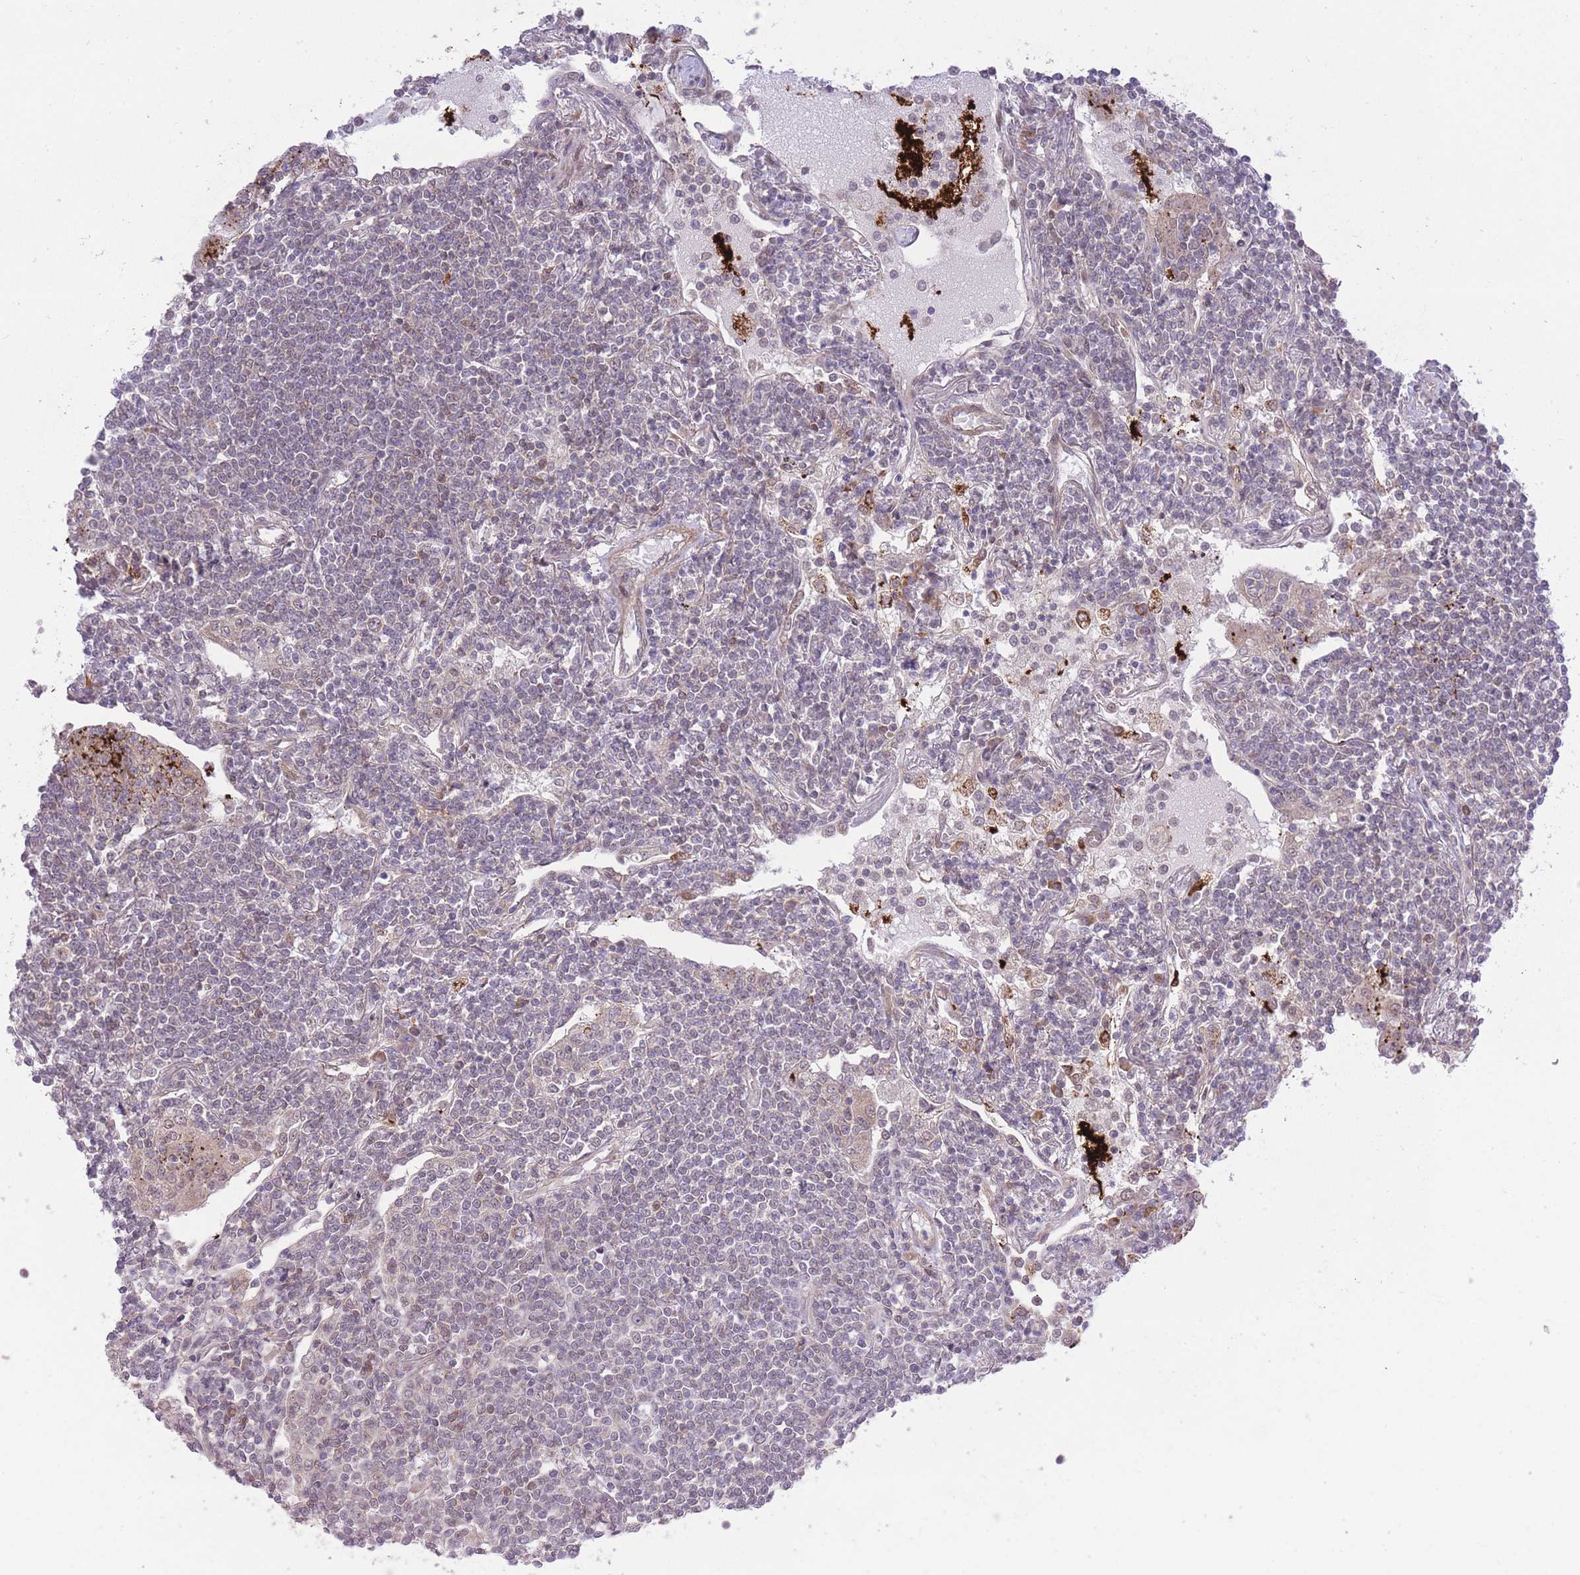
{"staining": {"intensity": "negative", "quantity": "none", "location": "none"}, "tissue": "lymphoma", "cell_type": "Tumor cells", "image_type": "cancer", "snomed": [{"axis": "morphology", "description": "Malignant lymphoma, non-Hodgkin's type, Low grade"}, {"axis": "topography", "description": "Lymph node"}], "caption": "Tumor cells are negative for brown protein staining in lymphoma.", "gene": "ELOA2", "patient": {"sex": "female", "age": 67}}